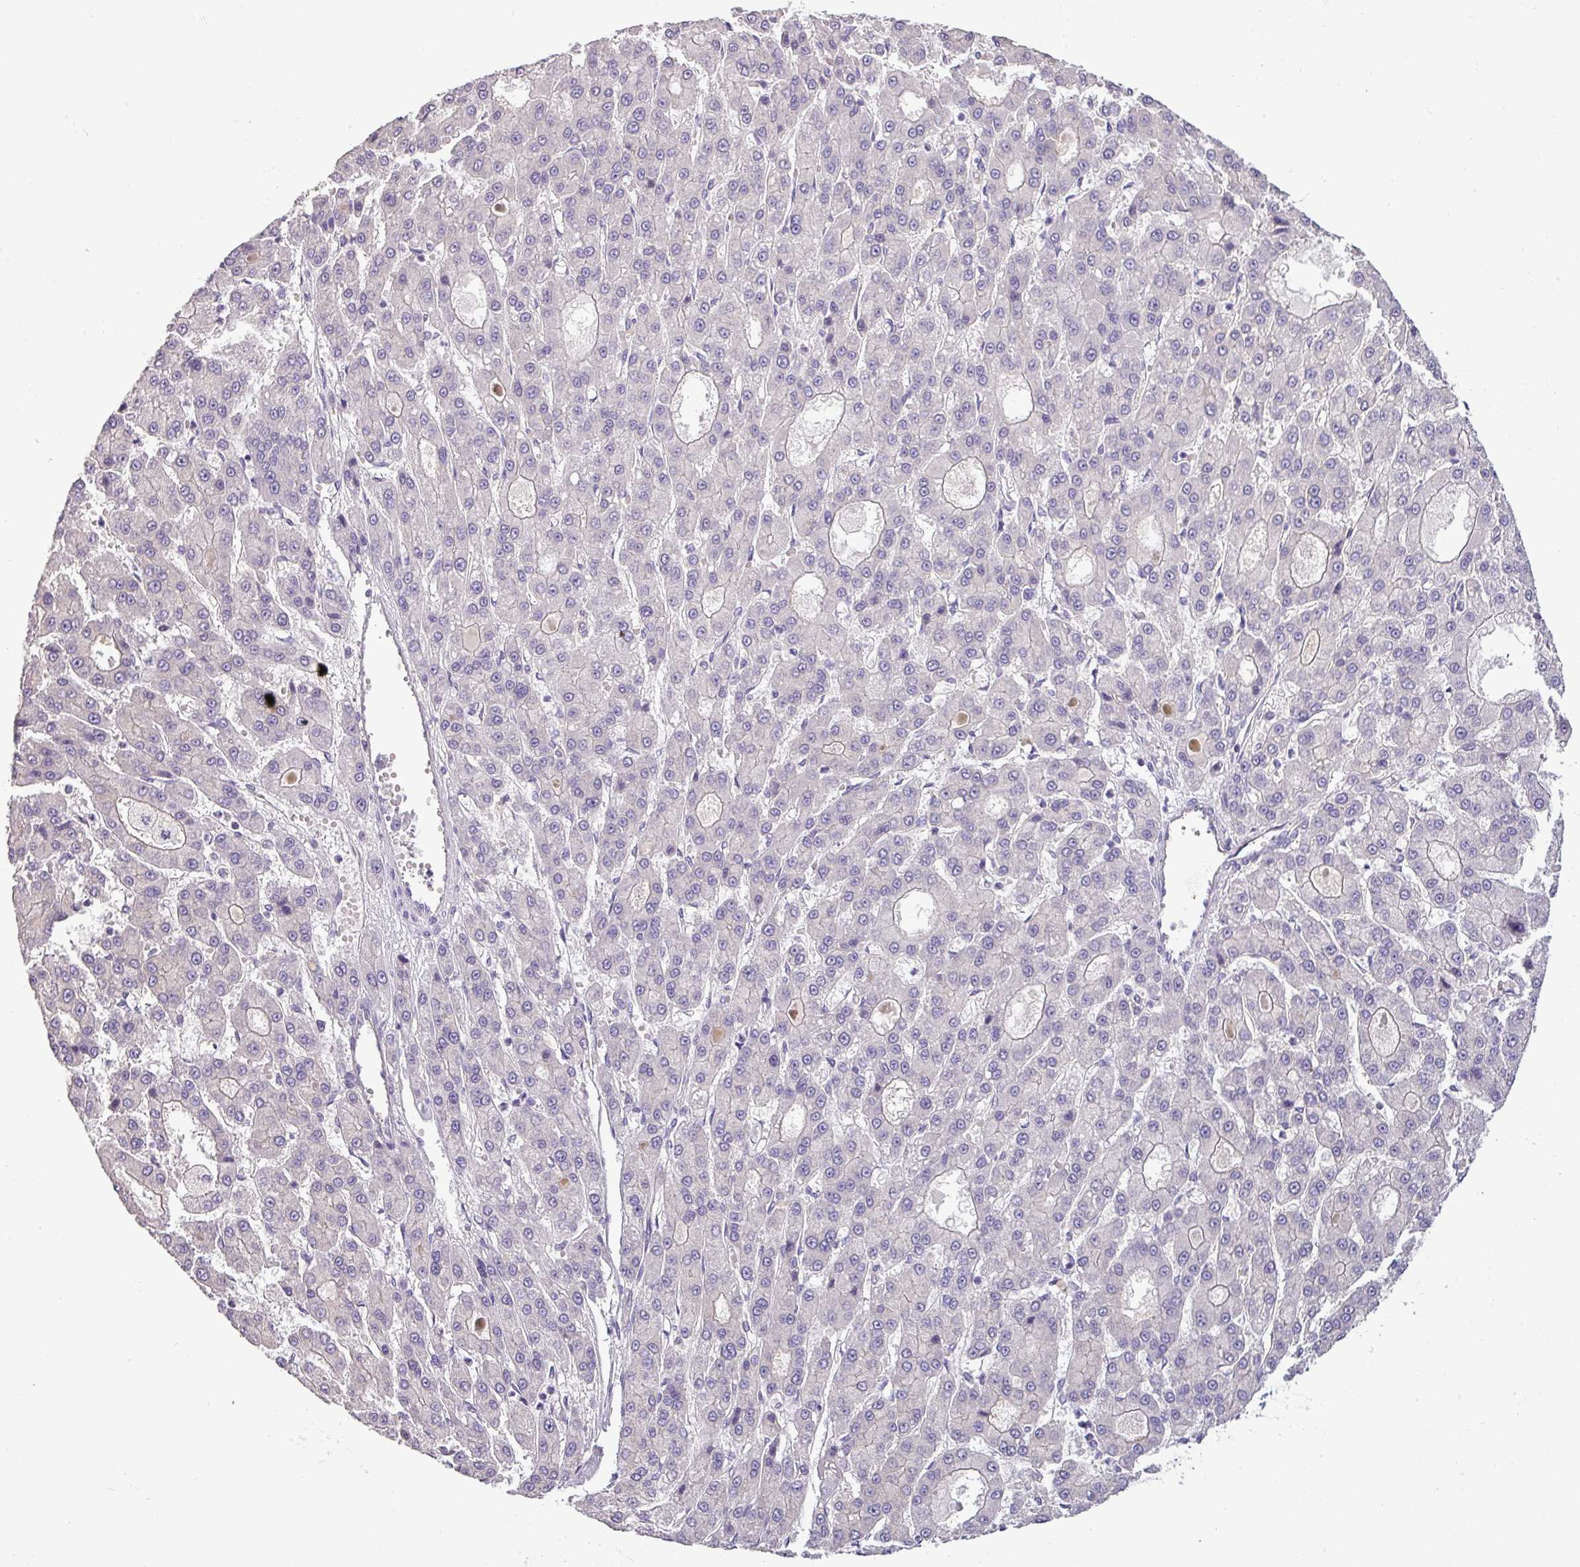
{"staining": {"intensity": "negative", "quantity": "none", "location": "none"}, "tissue": "liver cancer", "cell_type": "Tumor cells", "image_type": "cancer", "snomed": [{"axis": "morphology", "description": "Carcinoma, Hepatocellular, NOS"}, {"axis": "topography", "description": "Liver"}], "caption": "Photomicrograph shows no significant protein expression in tumor cells of liver cancer.", "gene": "DNAAF9", "patient": {"sex": "male", "age": 70}}